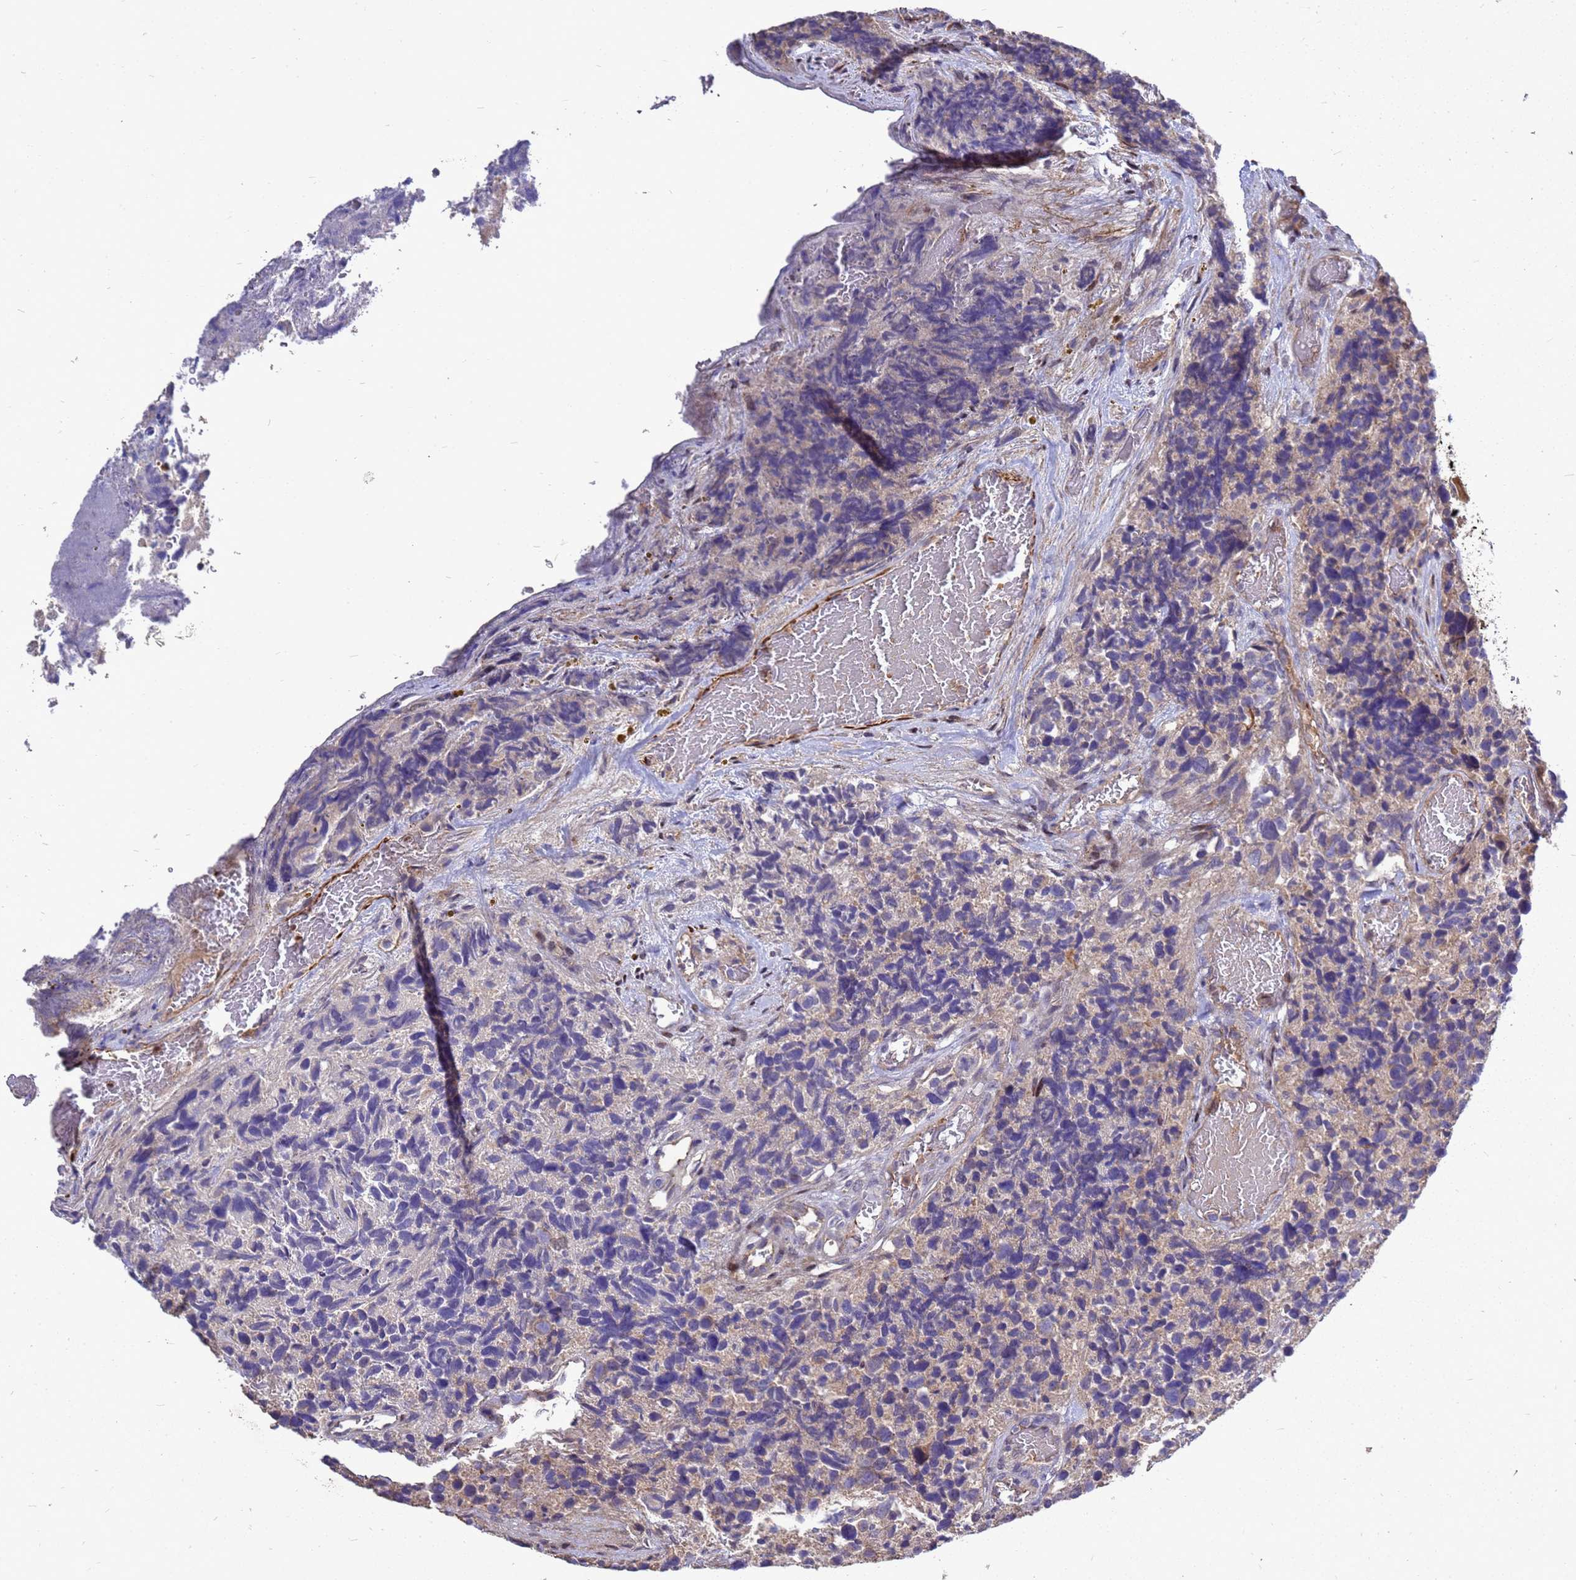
{"staining": {"intensity": "negative", "quantity": "none", "location": "none"}, "tissue": "glioma", "cell_type": "Tumor cells", "image_type": "cancer", "snomed": [{"axis": "morphology", "description": "Glioma, malignant, High grade"}, {"axis": "topography", "description": "Brain"}], "caption": "Tumor cells are negative for protein expression in human malignant glioma (high-grade). (Stains: DAB (3,3'-diaminobenzidine) immunohistochemistry with hematoxylin counter stain, Microscopy: brightfield microscopy at high magnification).", "gene": "RSPRY1", "patient": {"sex": "male", "age": 69}}